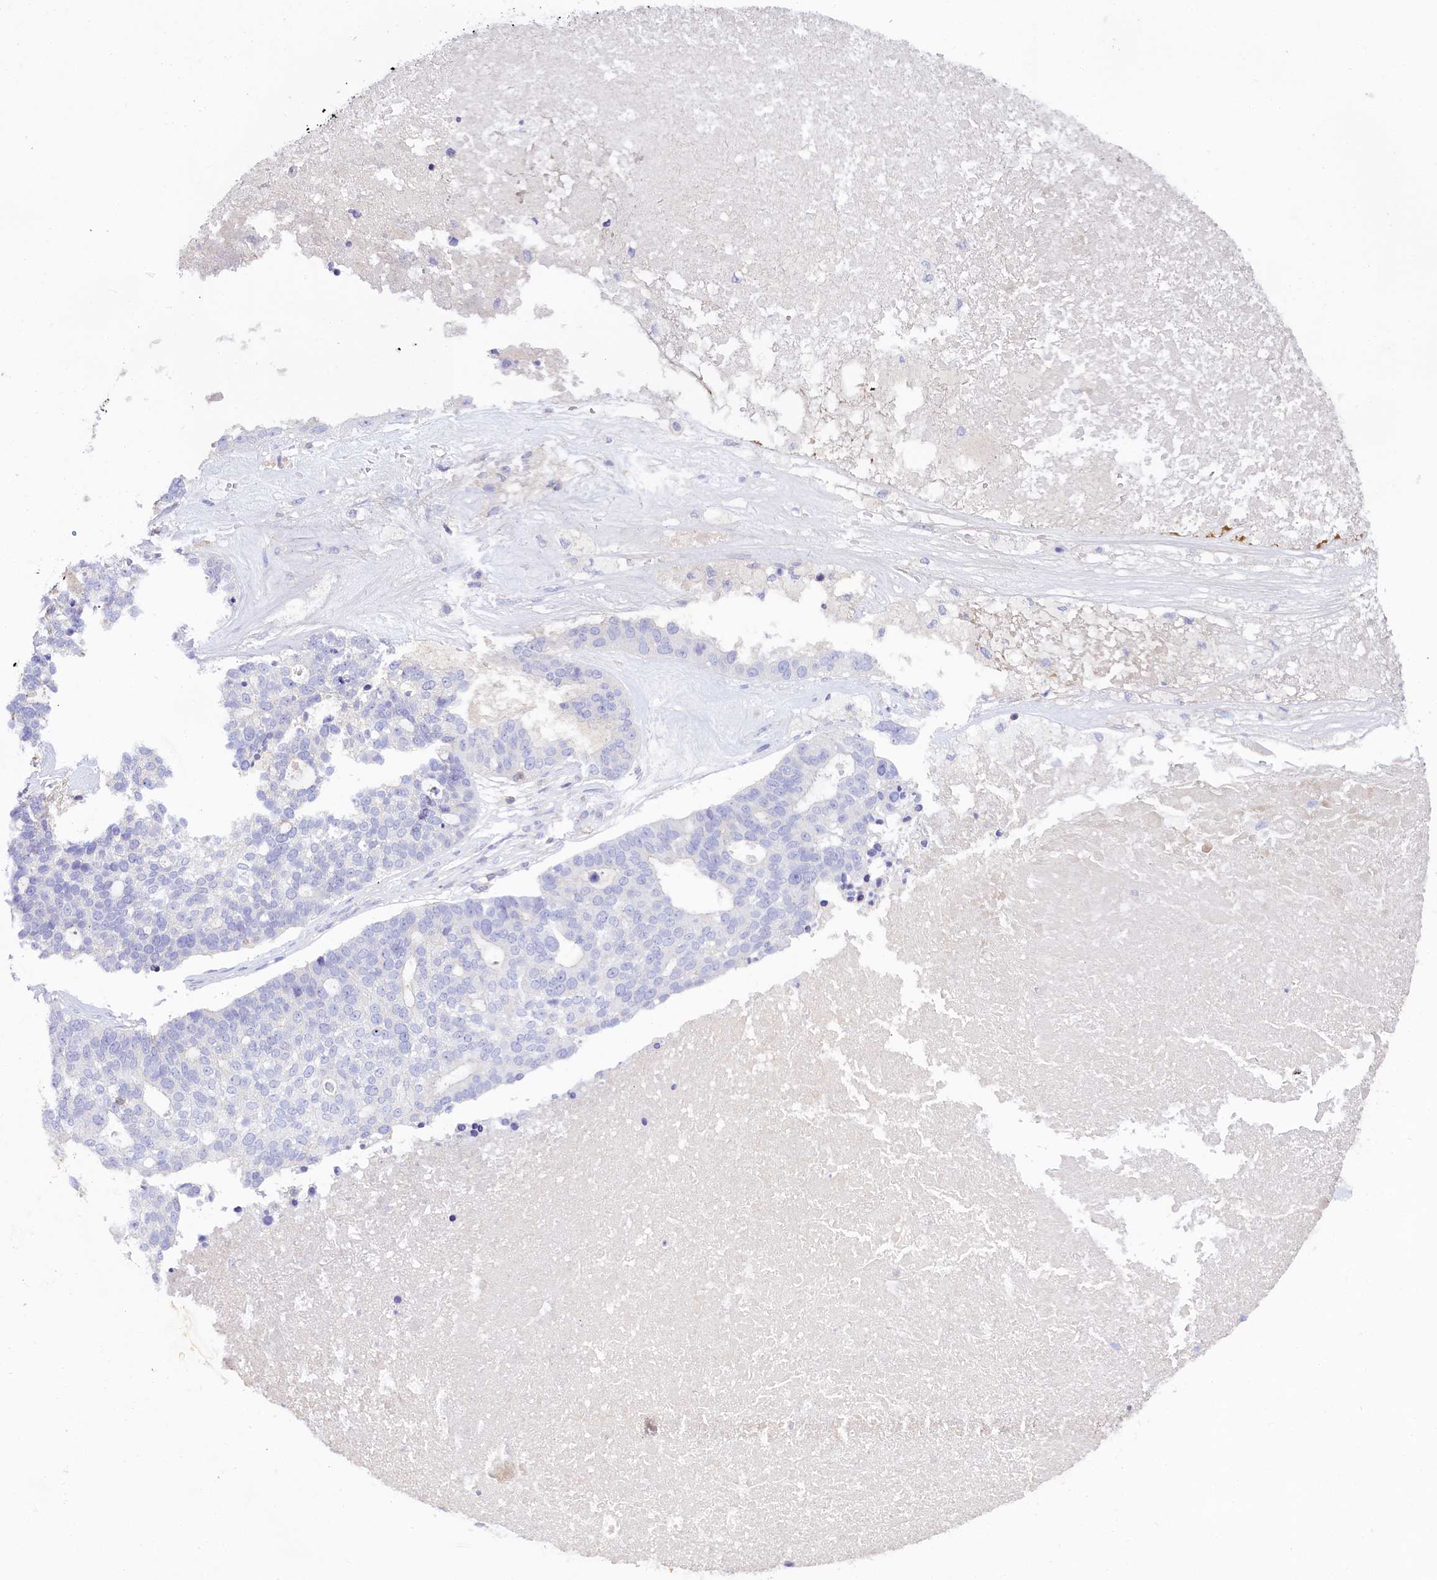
{"staining": {"intensity": "negative", "quantity": "none", "location": "none"}, "tissue": "ovarian cancer", "cell_type": "Tumor cells", "image_type": "cancer", "snomed": [{"axis": "morphology", "description": "Cystadenocarcinoma, serous, NOS"}, {"axis": "topography", "description": "Ovary"}], "caption": "Immunohistochemical staining of human ovarian cancer displays no significant staining in tumor cells.", "gene": "FGFR2", "patient": {"sex": "female", "age": 59}}